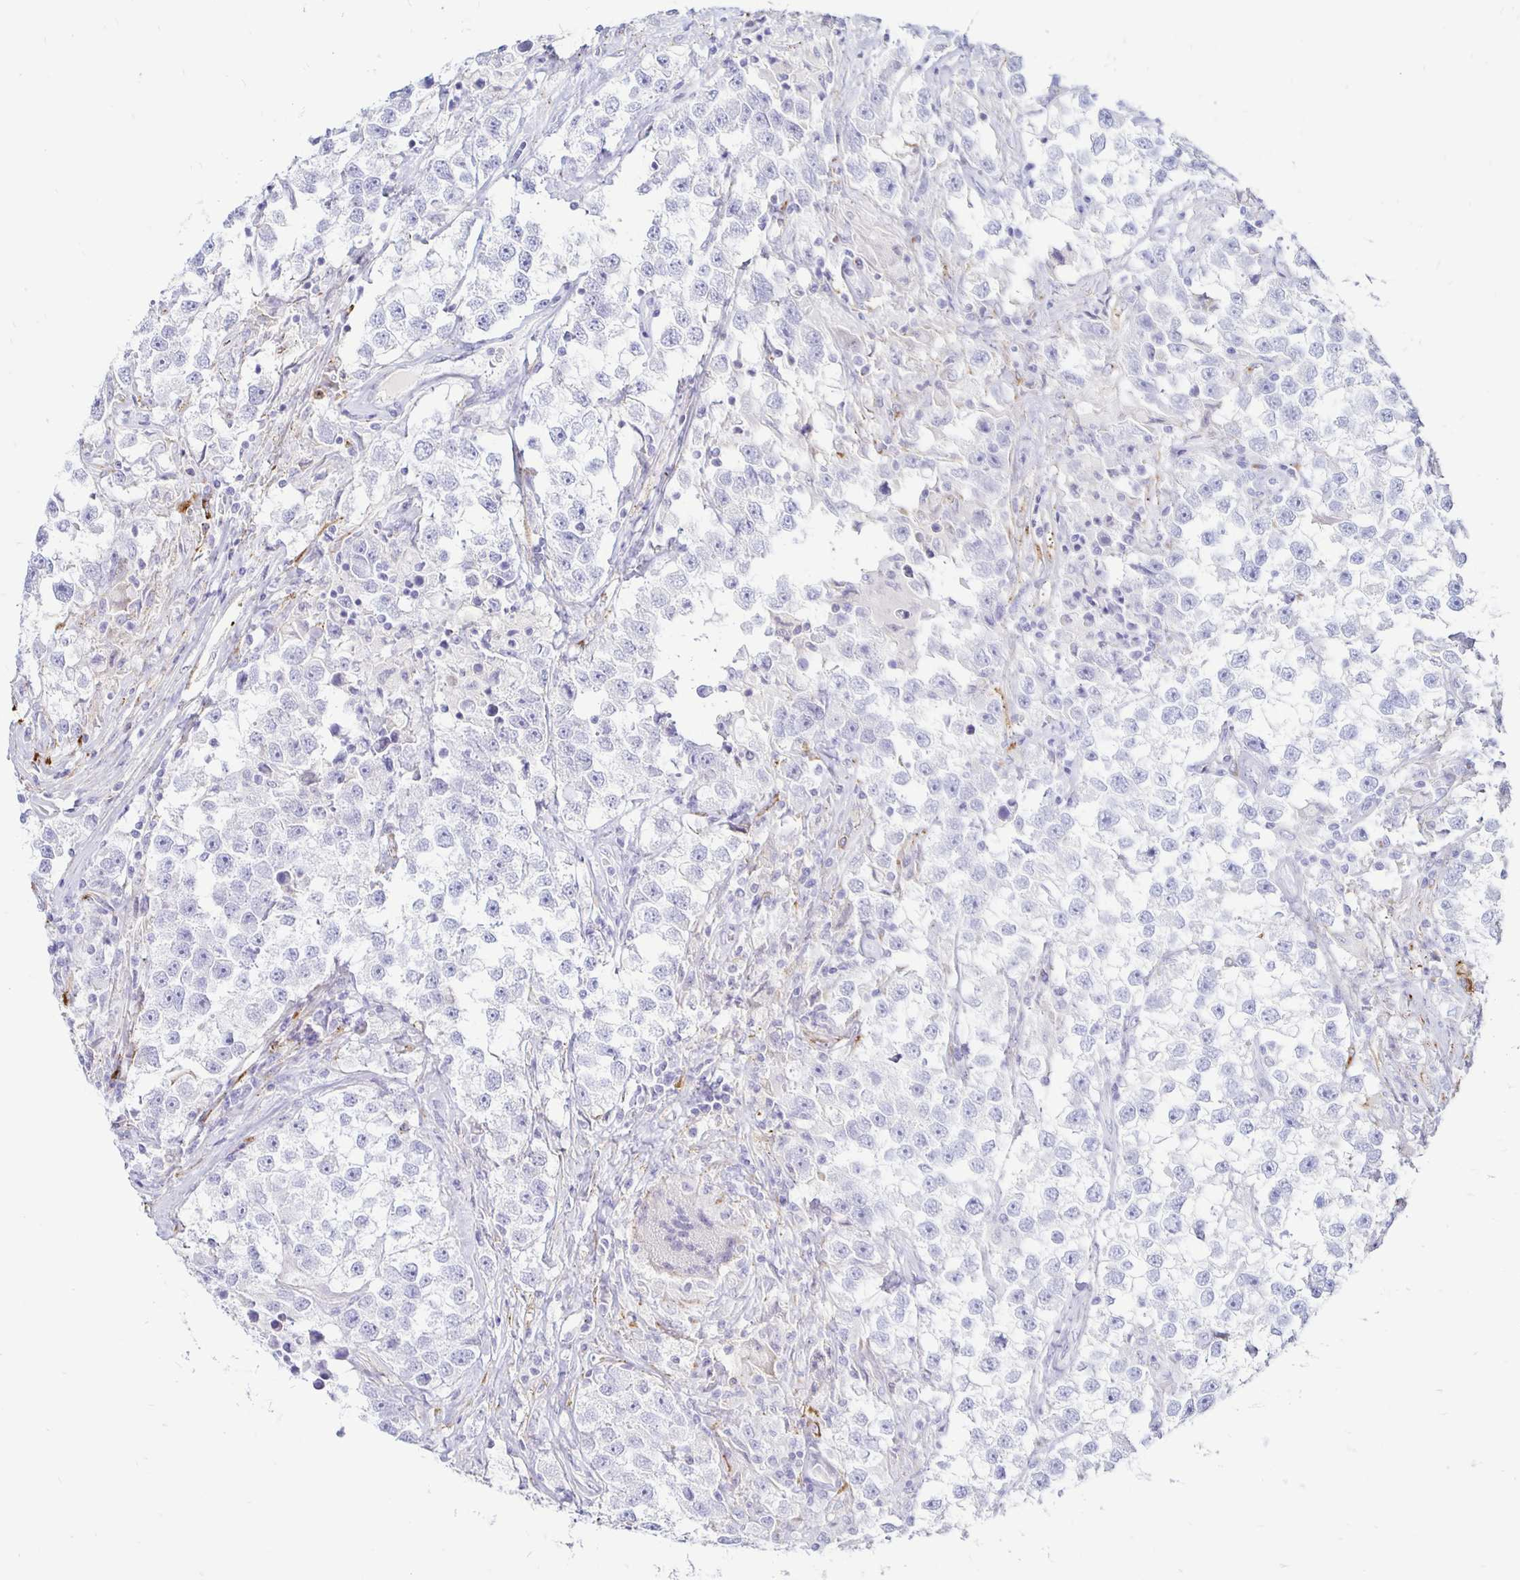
{"staining": {"intensity": "negative", "quantity": "none", "location": "none"}, "tissue": "testis cancer", "cell_type": "Tumor cells", "image_type": "cancer", "snomed": [{"axis": "morphology", "description": "Seminoma, NOS"}, {"axis": "topography", "description": "Testis"}], "caption": "A photomicrograph of human testis cancer is negative for staining in tumor cells. (Brightfield microscopy of DAB immunohistochemistry at high magnification).", "gene": "TIMP1", "patient": {"sex": "male", "age": 46}}